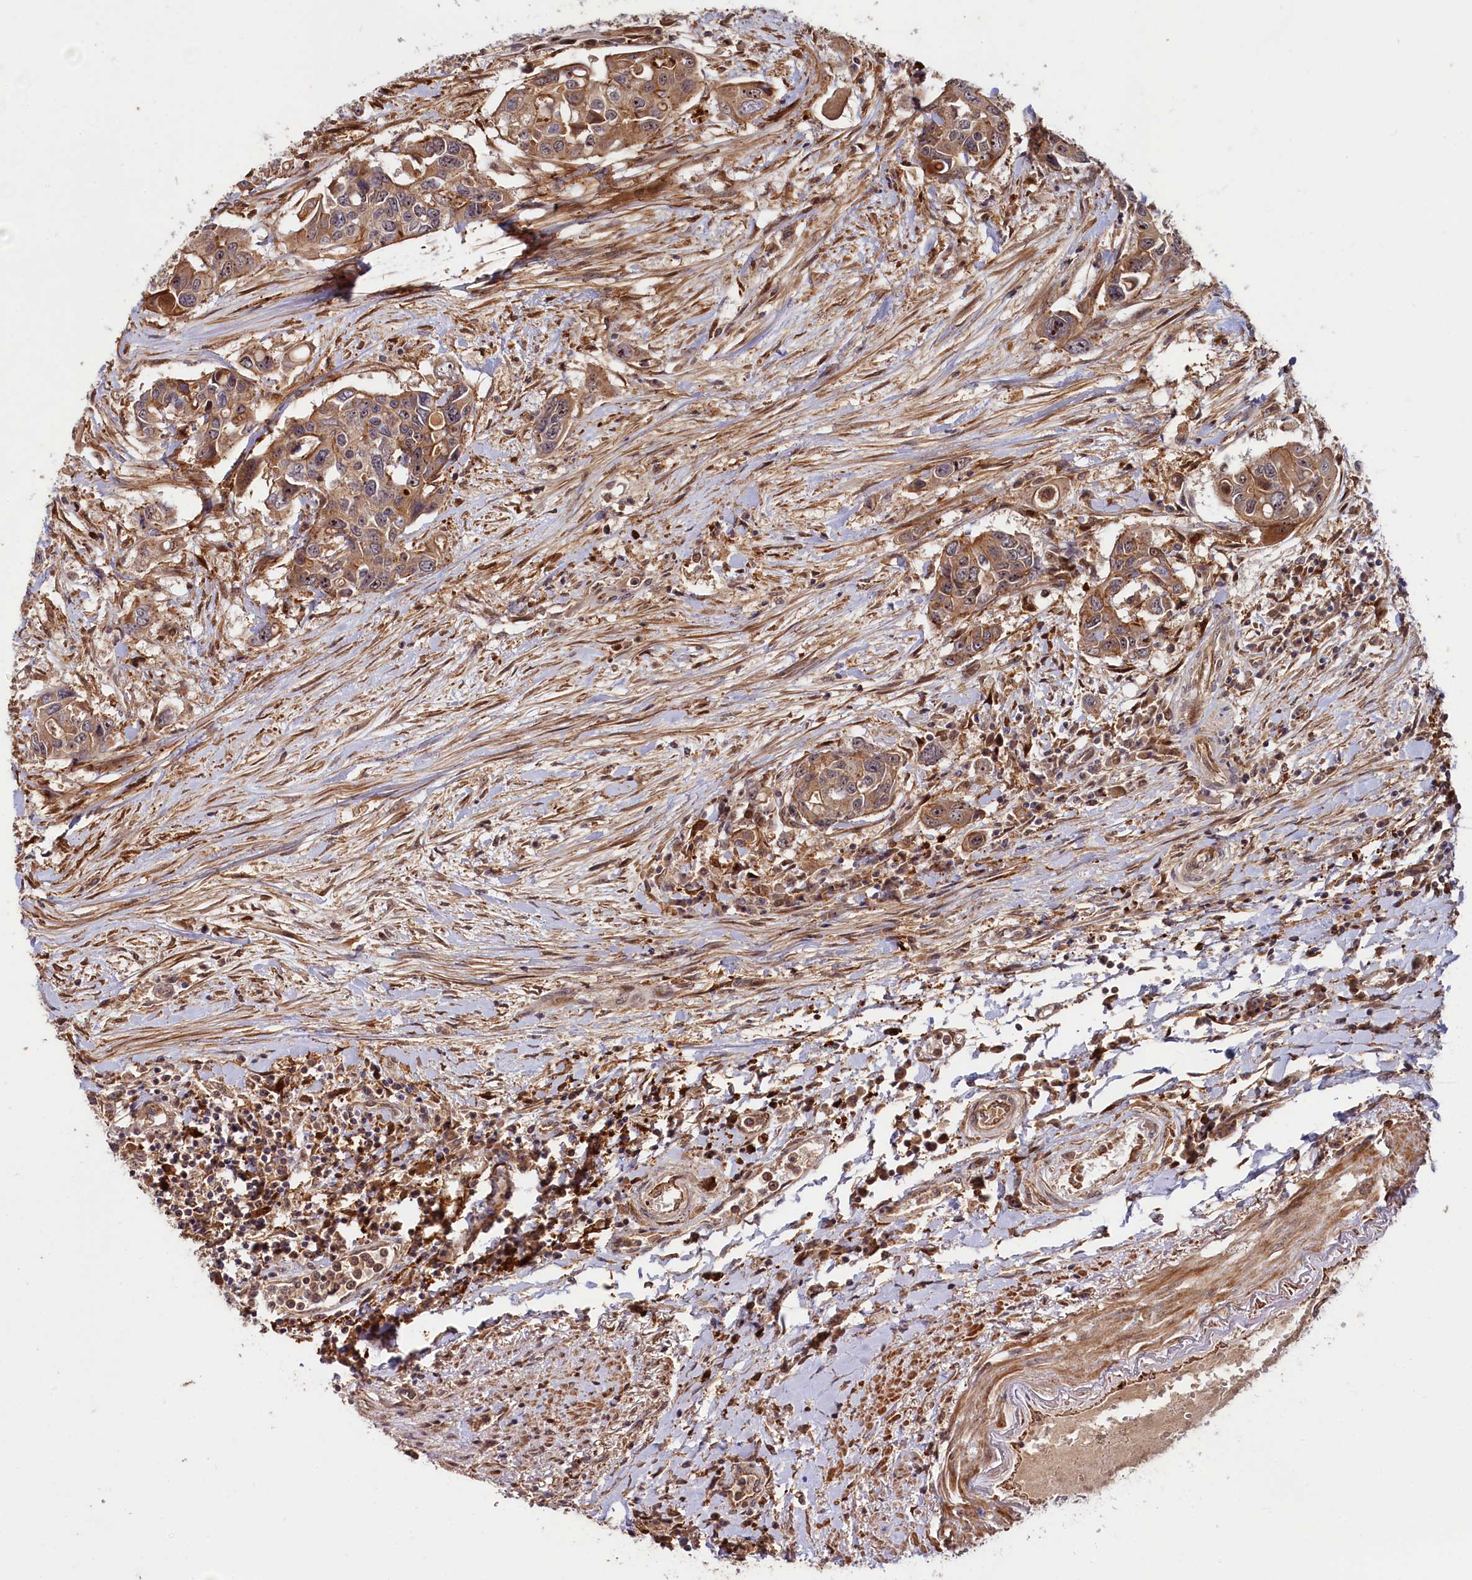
{"staining": {"intensity": "moderate", "quantity": ">75%", "location": "cytoplasmic/membranous"}, "tissue": "colorectal cancer", "cell_type": "Tumor cells", "image_type": "cancer", "snomed": [{"axis": "morphology", "description": "Adenocarcinoma, NOS"}, {"axis": "topography", "description": "Colon"}], "caption": "Colorectal cancer stained for a protein reveals moderate cytoplasmic/membranous positivity in tumor cells. Nuclei are stained in blue.", "gene": "NEDD1", "patient": {"sex": "male", "age": 77}}